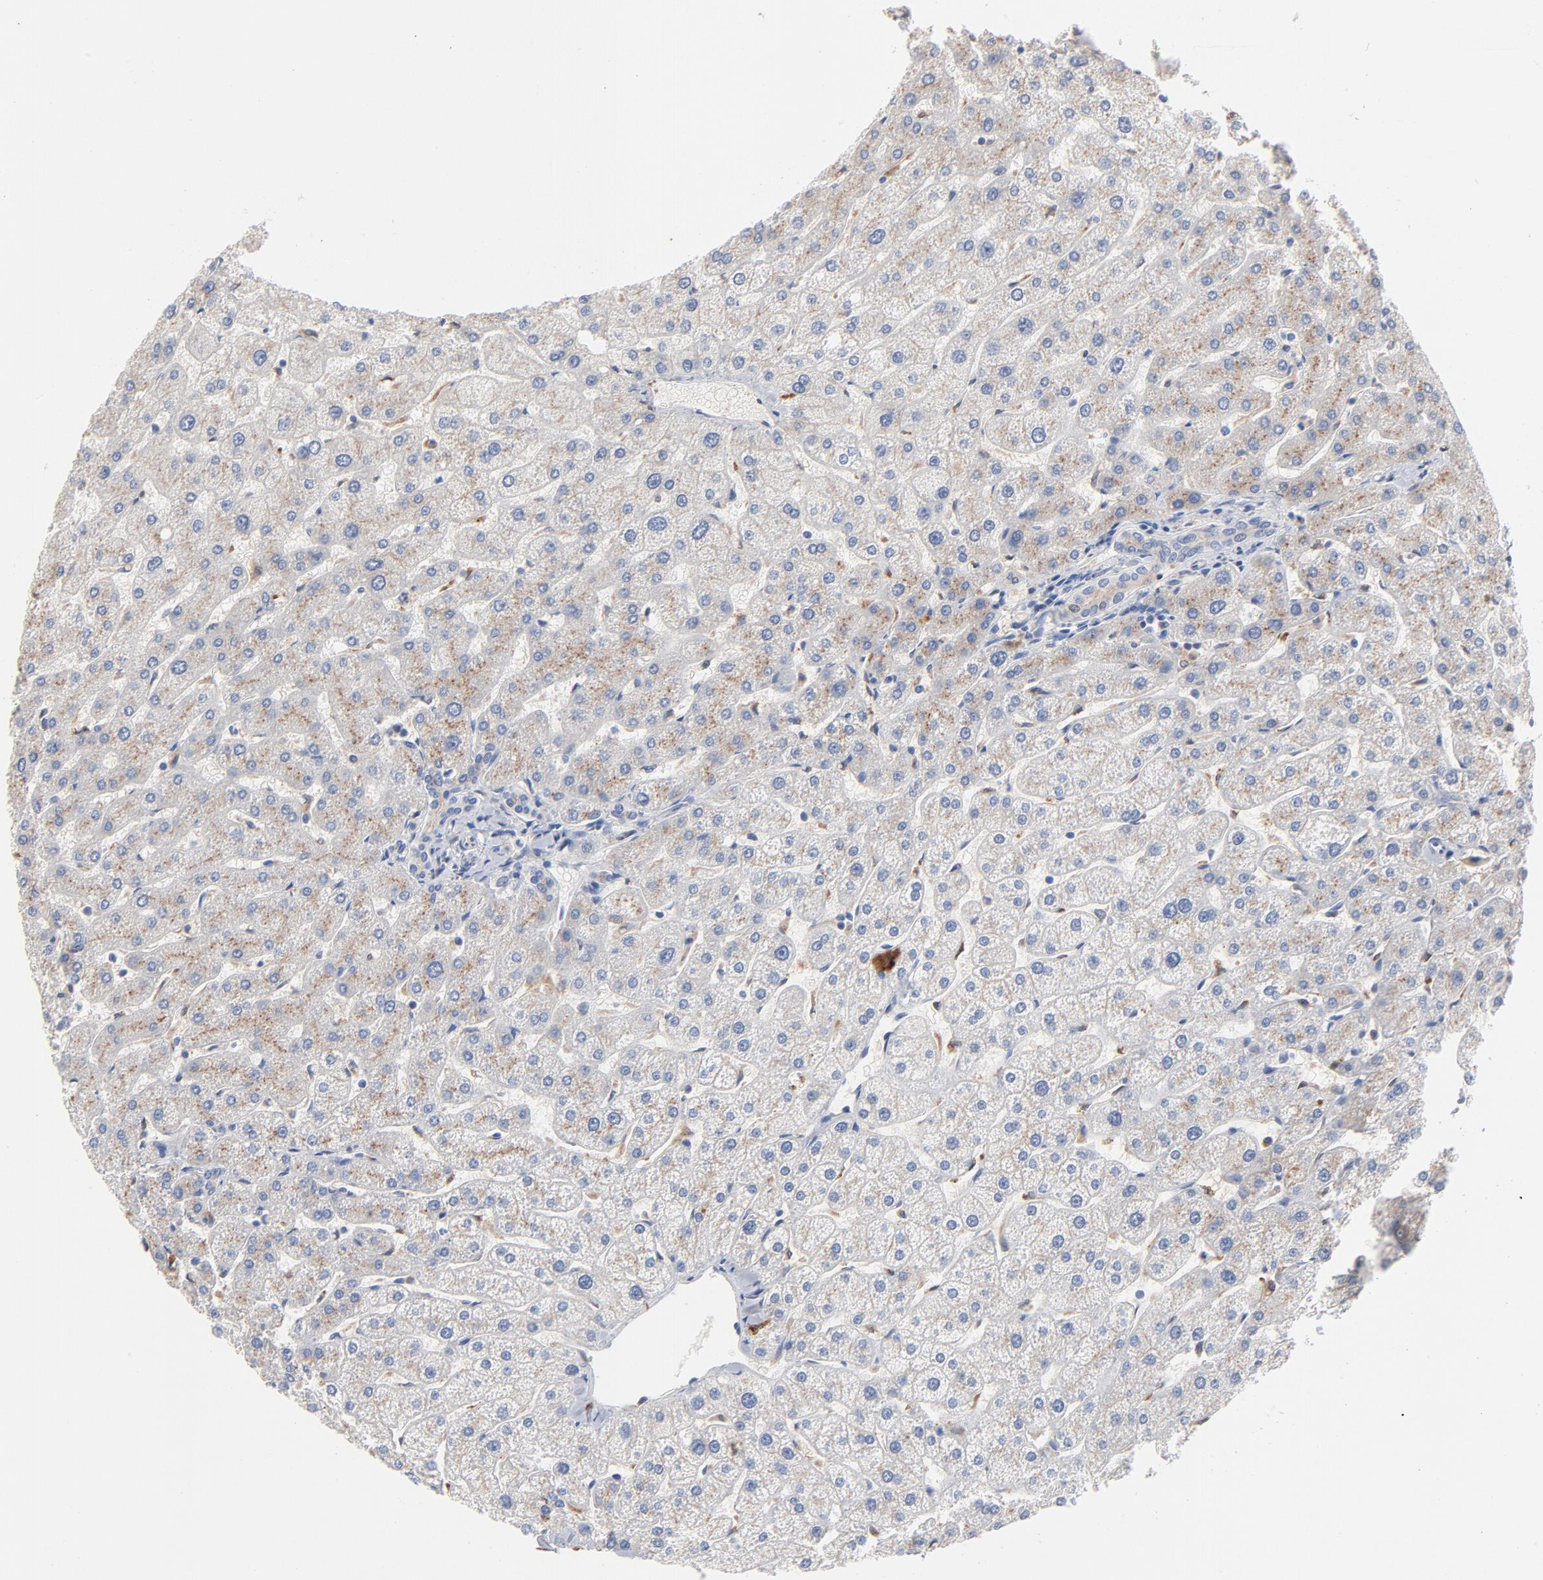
{"staining": {"intensity": "negative", "quantity": "none", "location": "none"}, "tissue": "liver", "cell_type": "Cholangiocytes", "image_type": "normal", "snomed": [{"axis": "morphology", "description": "Normal tissue, NOS"}, {"axis": "topography", "description": "Liver"}], "caption": "A micrograph of human liver is negative for staining in cholangiocytes. (DAB immunohistochemistry visualized using brightfield microscopy, high magnification).", "gene": "SERPINA4", "patient": {"sex": "male", "age": 67}}